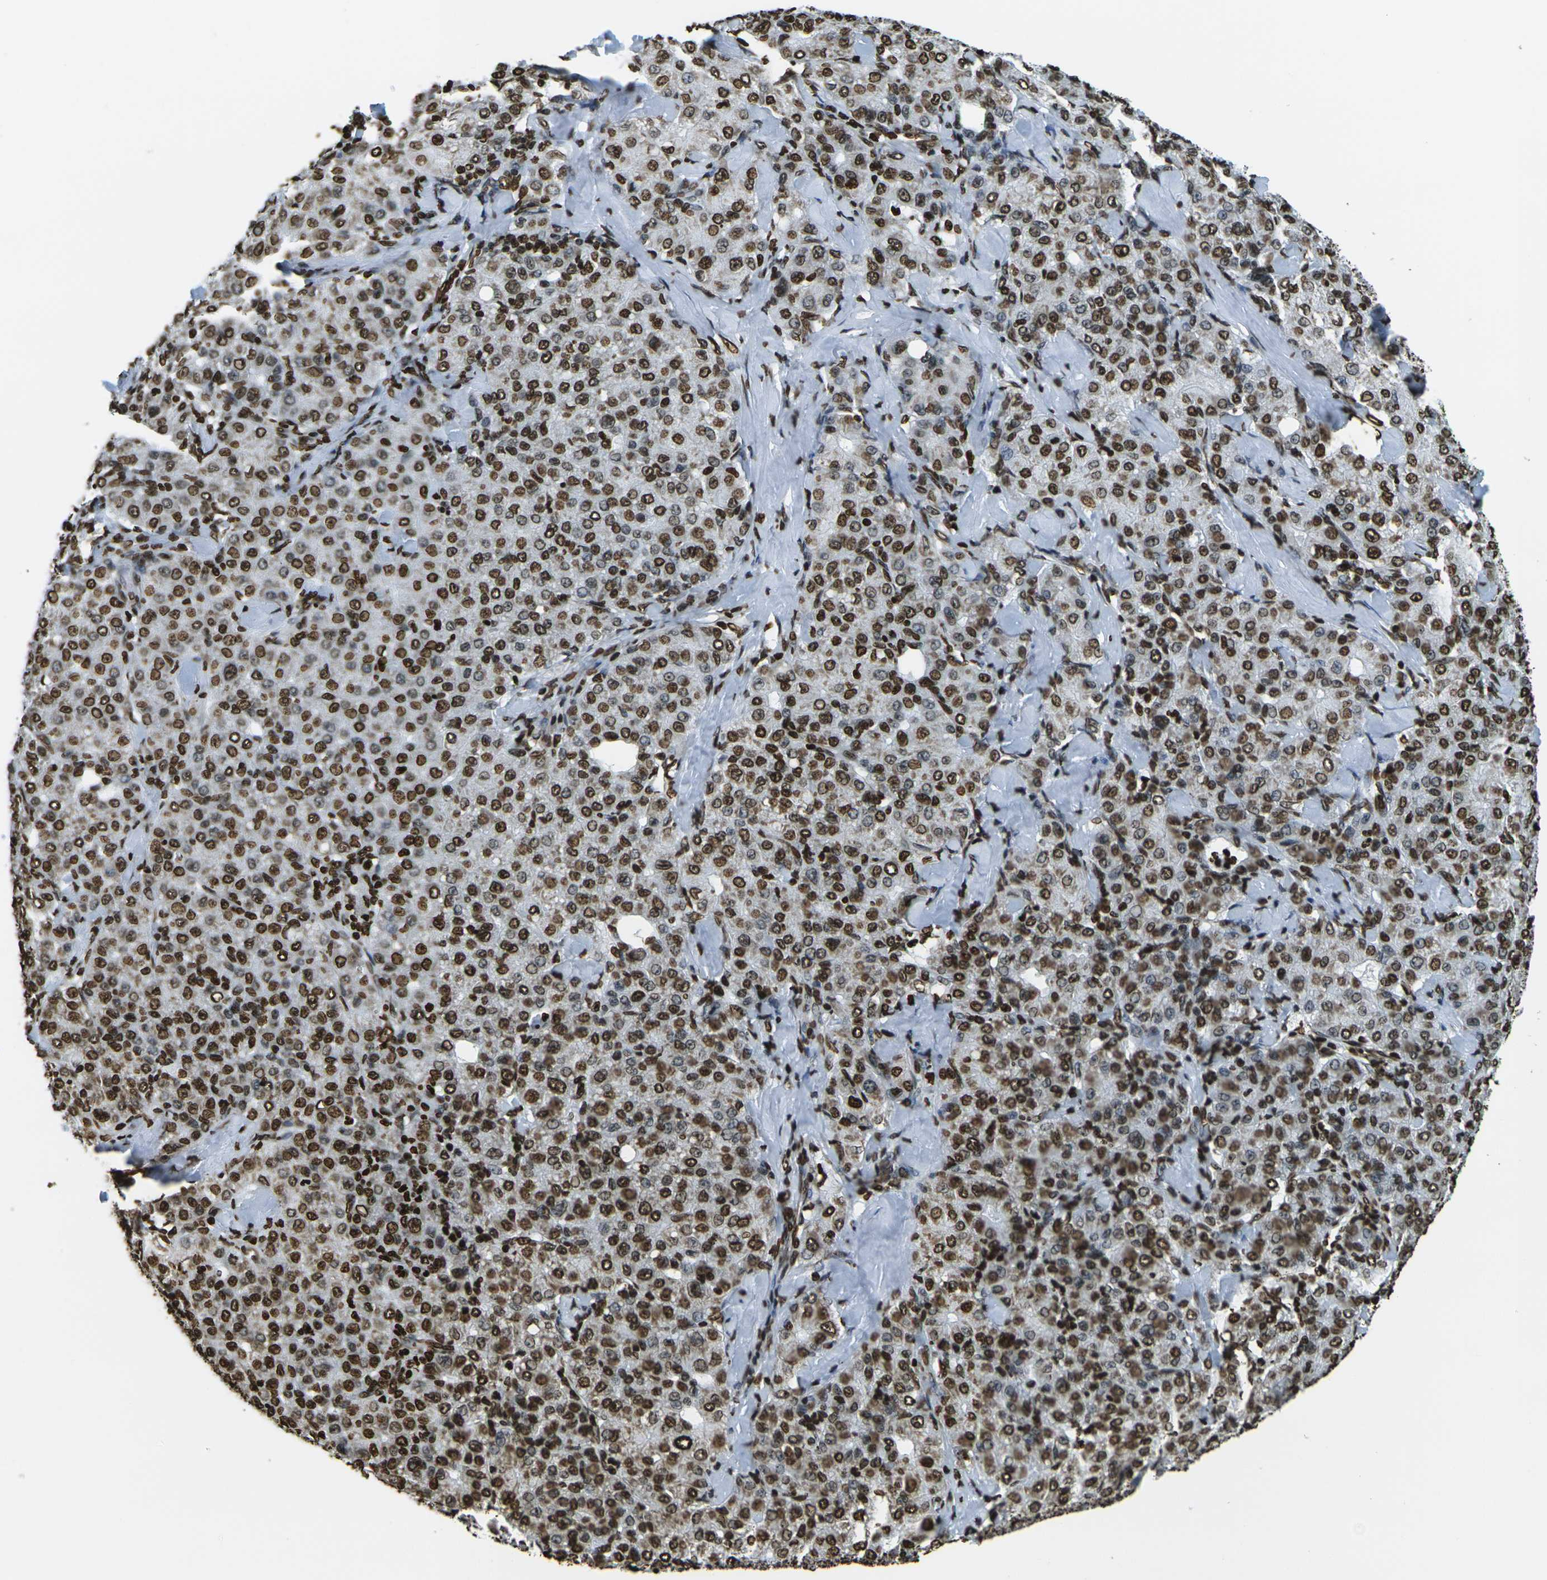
{"staining": {"intensity": "moderate", "quantity": ">75%", "location": "nuclear"}, "tissue": "liver cancer", "cell_type": "Tumor cells", "image_type": "cancer", "snomed": [{"axis": "morphology", "description": "Carcinoma, Hepatocellular, NOS"}, {"axis": "topography", "description": "Liver"}], "caption": "Immunohistochemical staining of human hepatocellular carcinoma (liver) reveals medium levels of moderate nuclear expression in about >75% of tumor cells.", "gene": "H1-2", "patient": {"sex": "male", "age": 65}}